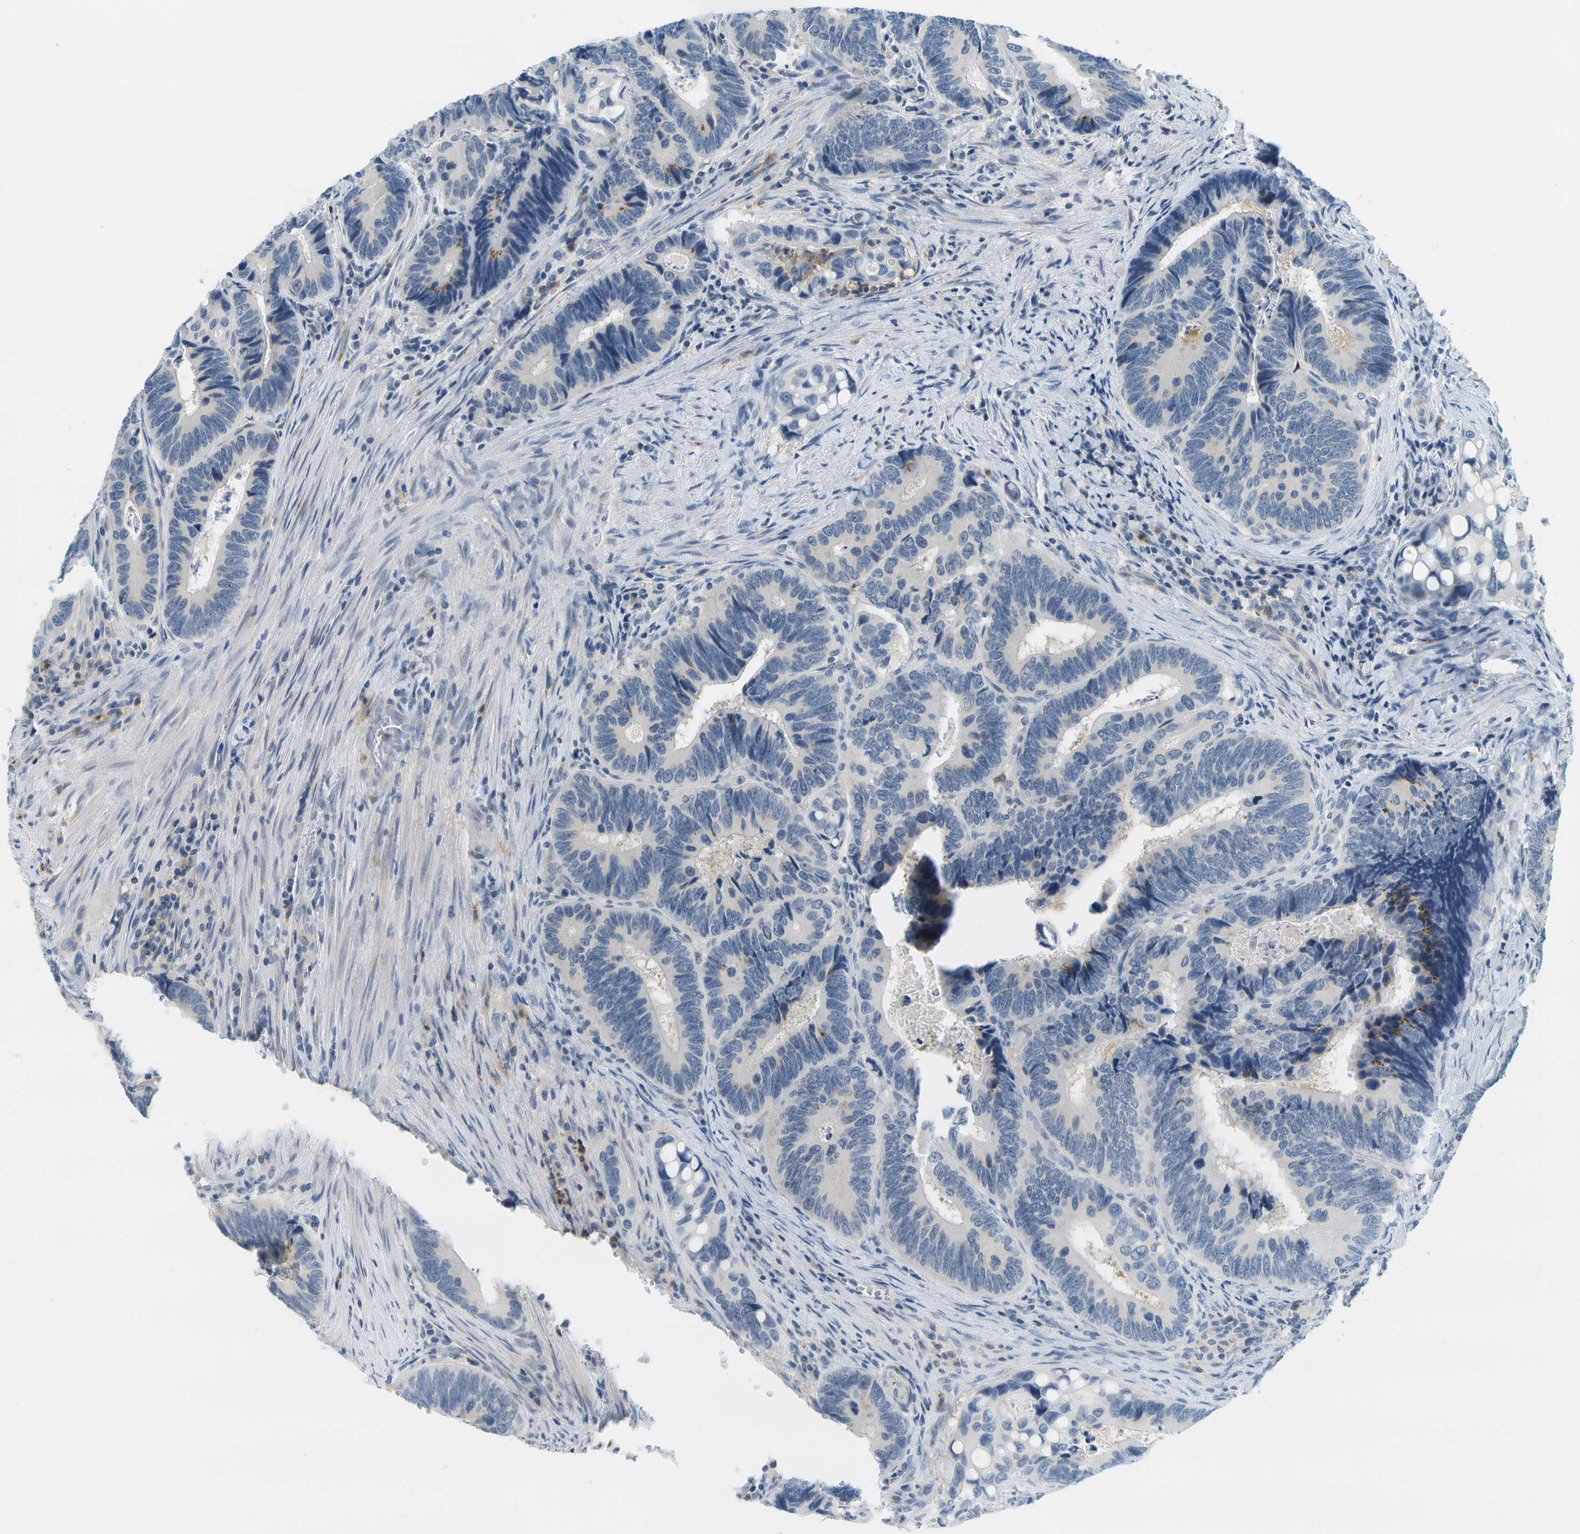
{"staining": {"intensity": "weak", "quantity": "<25%", "location": "cytoplasmic/membranous"}, "tissue": "colorectal cancer", "cell_type": "Tumor cells", "image_type": "cancer", "snomed": [{"axis": "morphology", "description": "Inflammation, NOS"}, {"axis": "morphology", "description": "Adenocarcinoma, NOS"}, {"axis": "topography", "description": "Colon"}], "caption": "IHC histopathology image of neoplastic tissue: colorectal cancer (adenocarcinoma) stained with DAB (3,3'-diaminobenzidine) demonstrates no significant protein expression in tumor cells. The staining is performed using DAB brown chromogen with nuclei counter-stained in using hematoxylin.", "gene": "RASGRP2", "patient": {"sex": "male", "age": 72}}